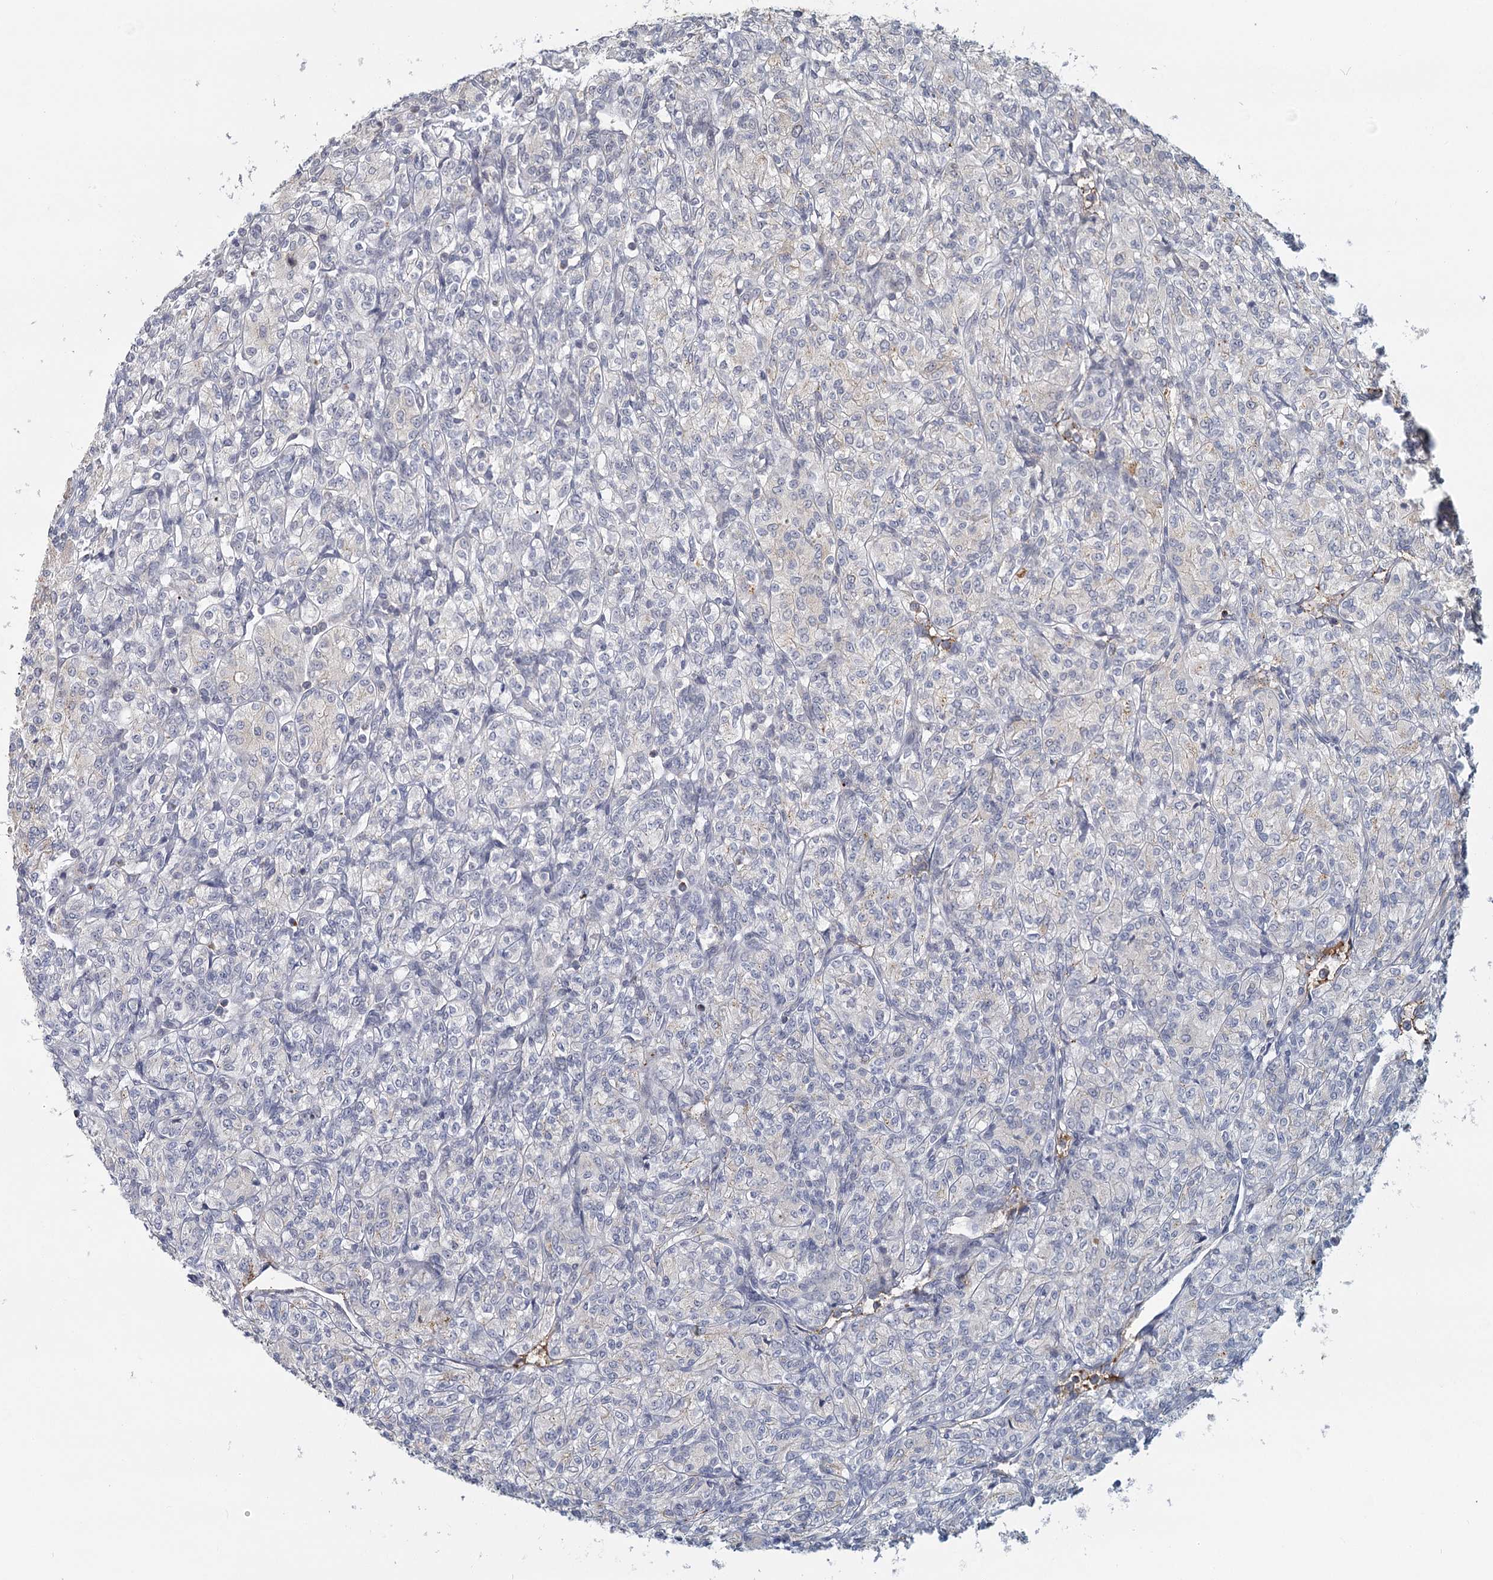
{"staining": {"intensity": "negative", "quantity": "none", "location": "none"}, "tissue": "renal cancer", "cell_type": "Tumor cells", "image_type": "cancer", "snomed": [{"axis": "morphology", "description": "Adenocarcinoma, NOS"}, {"axis": "topography", "description": "Kidney"}], "caption": "The histopathology image demonstrates no staining of tumor cells in adenocarcinoma (renal). Brightfield microscopy of immunohistochemistry stained with DAB (brown) and hematoxylin (blue), captured at high magnification.", "gene": "GPATCH11", "patient": {"sex": "male", "age": 77}}